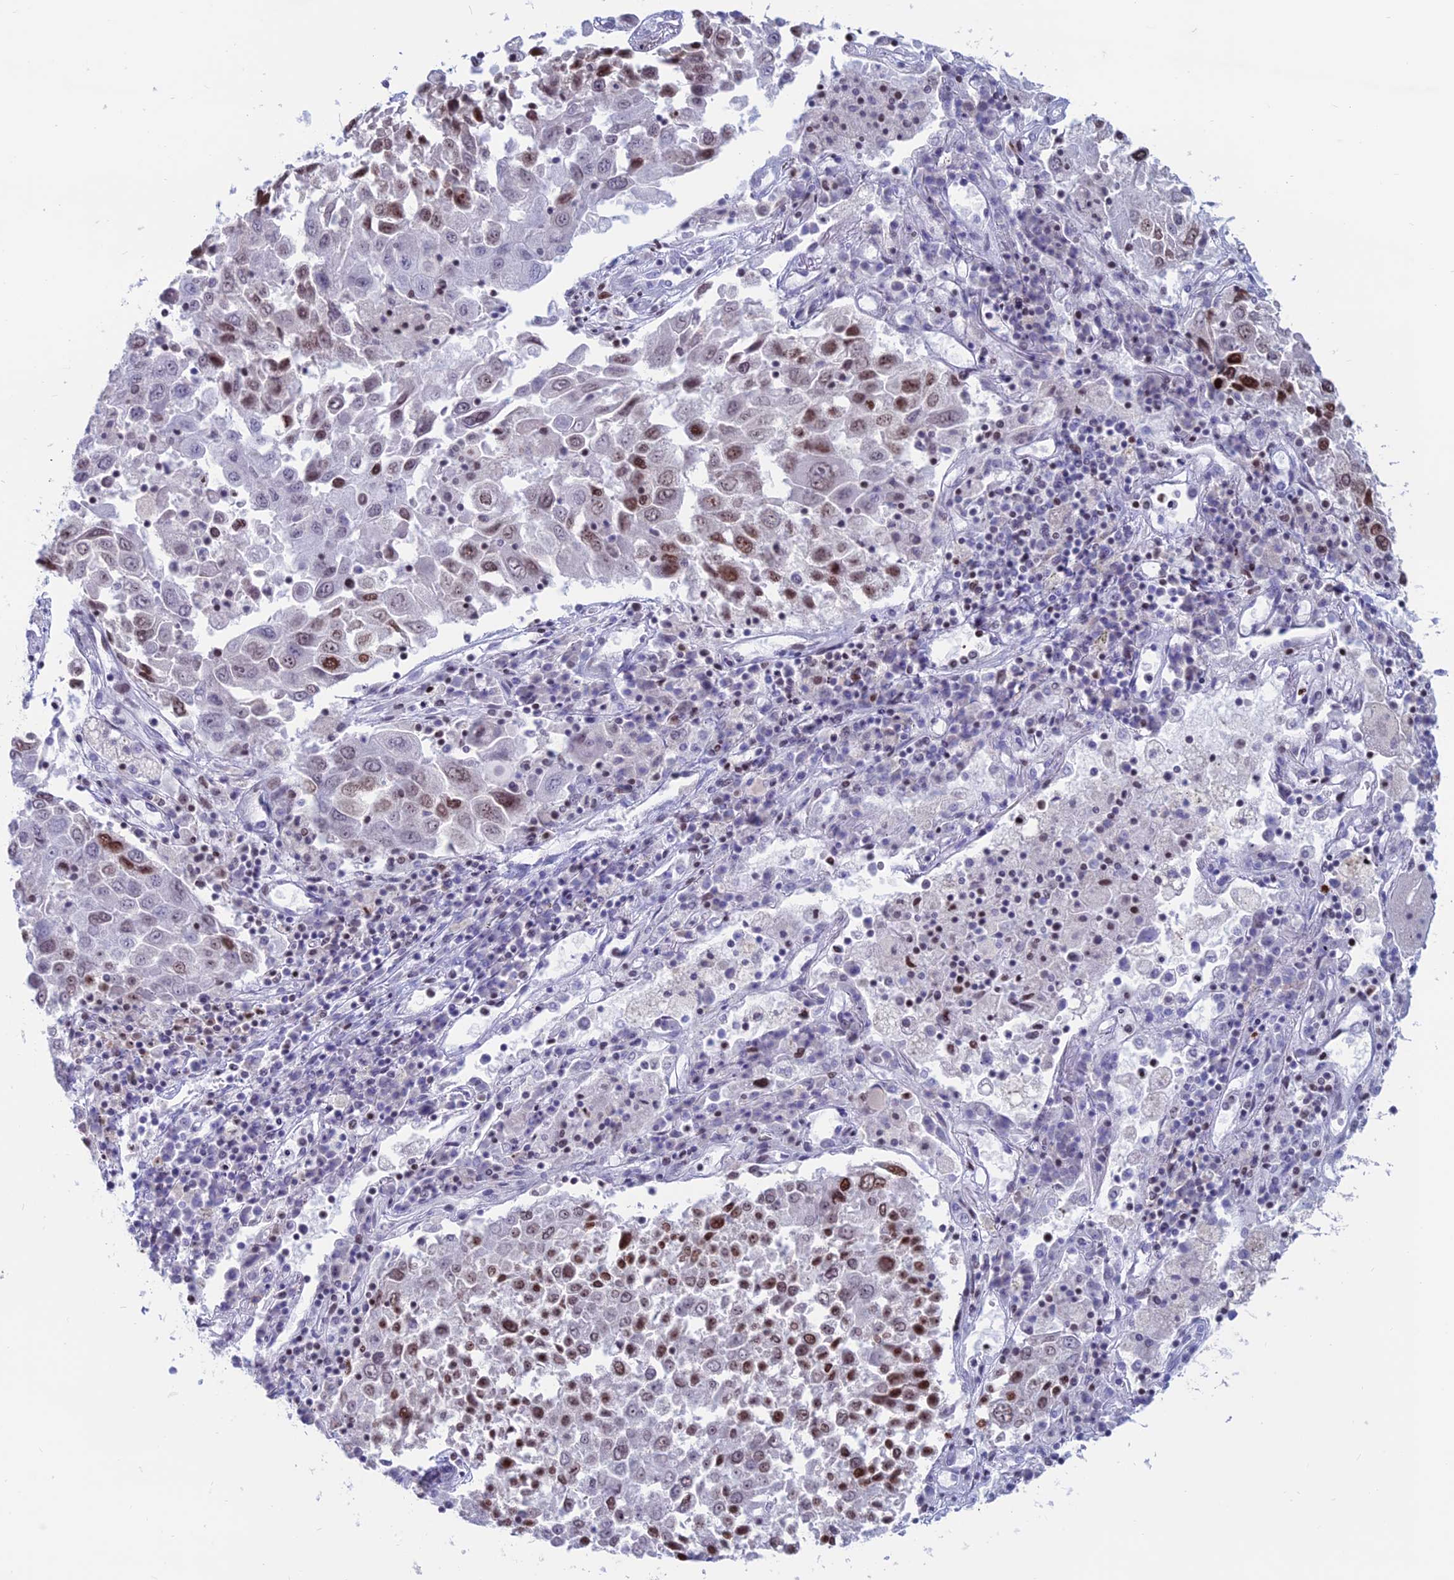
{"staining": {"intensity": "moderate", "quantity": "25%-75%", "location": "nuclear"}, "tissue": "lung cancer", "cell_type": "Tumor cells", "image_type": "cancer", "snomed": [{"axis": "morphology", "description": "Squamous cell carcinoma, NOS"}, {"axis": "topography", "description": "Lung"}], "caption": "Human lung cancer (squamous cell carcinoma) stained with a protein marker displays moderate staining in tumor cells.", "gene": "CERS6", "patient": {"sex": "male", "age": 65}}